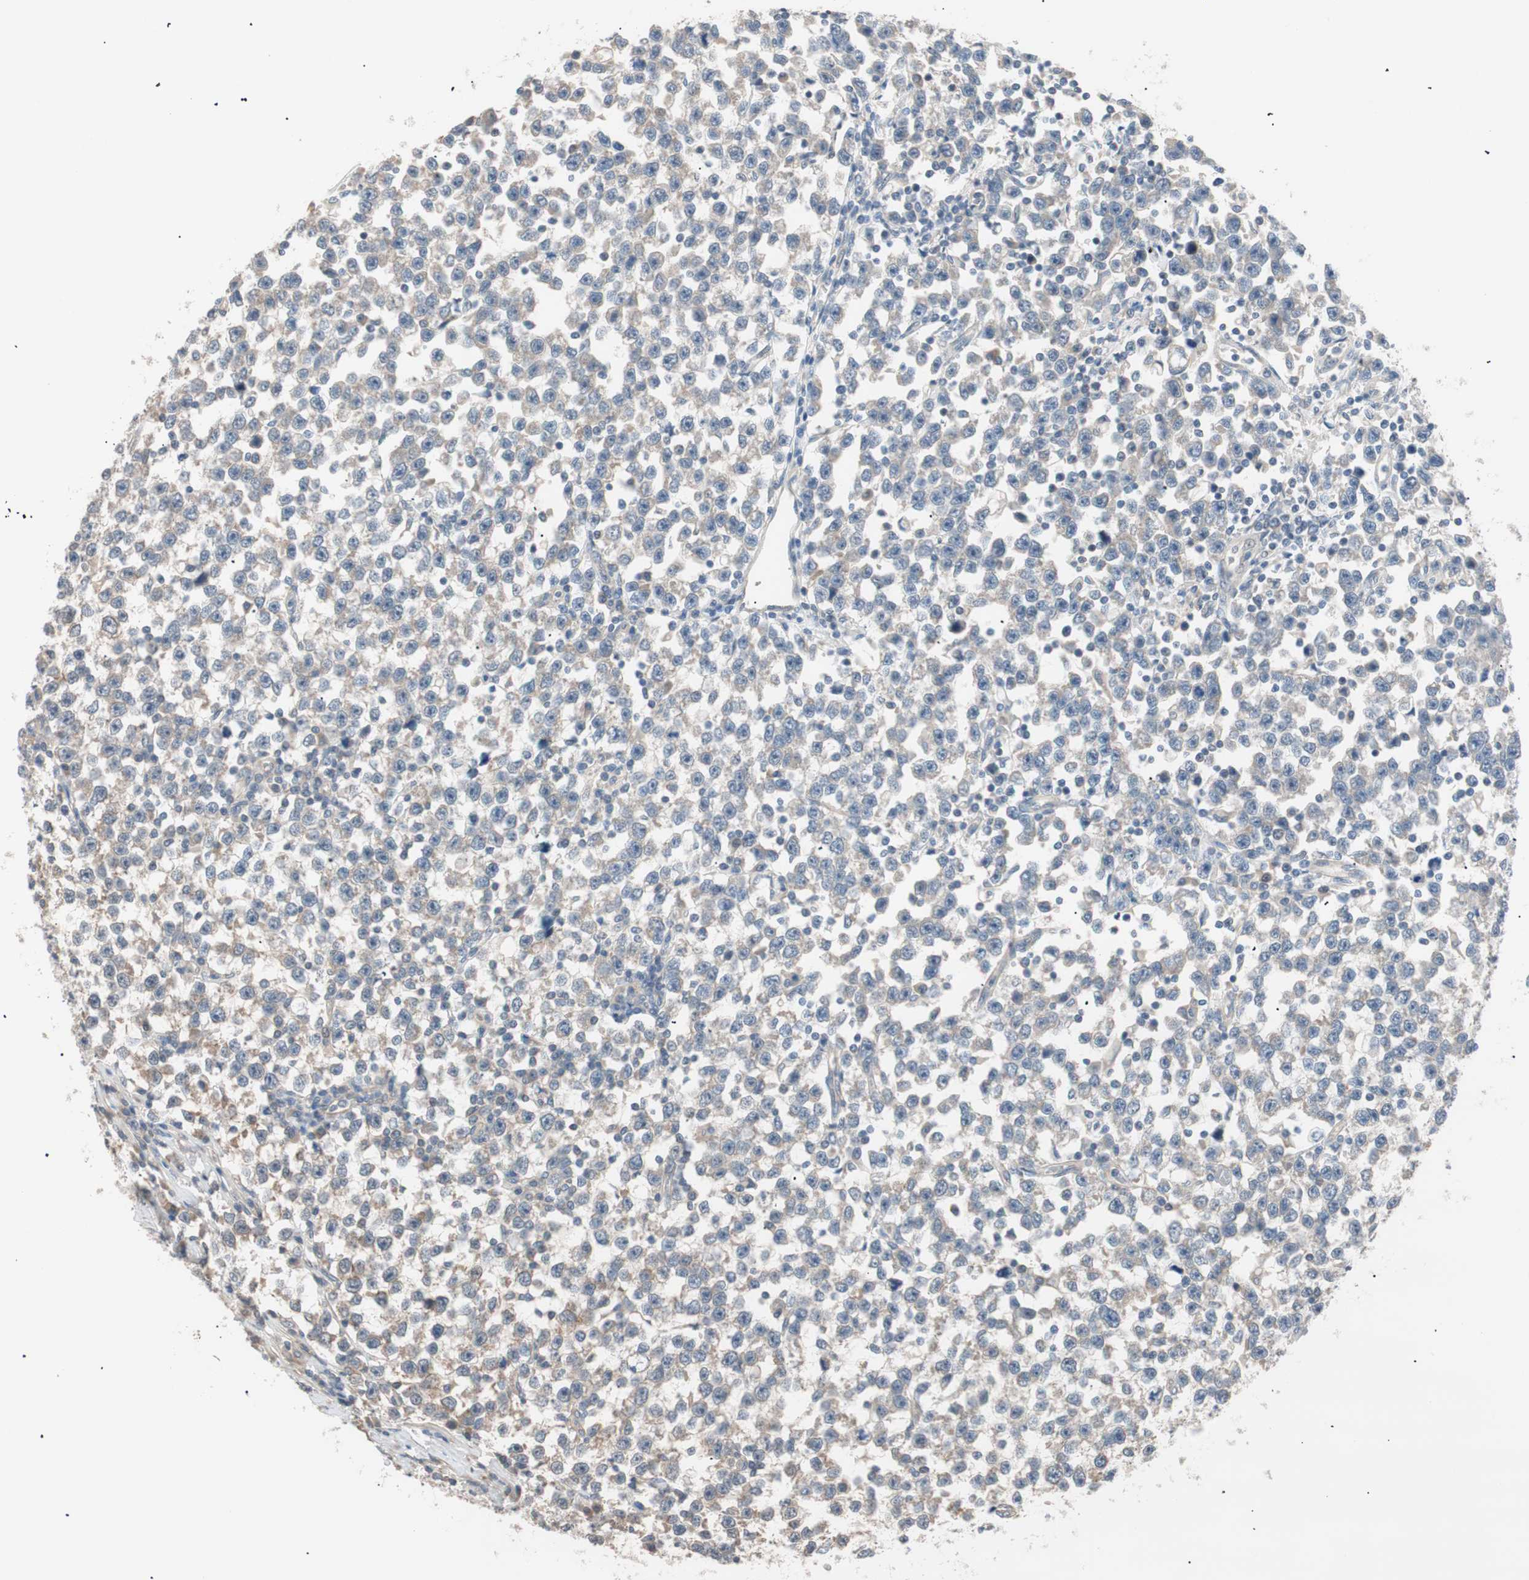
{"staining": {"intensity": "weak", "quantity": "<25%", "location": "cytoplasmic/membranous"}, "tissue": "testis cancer", "cell_type": "Tumor cells", "image_type": "cancer", "snomed": [{"axis": "morphology", "description": "Seminoma, NOS"}, {"axis": "topography", "description": "Testis"}], "caption": "An immunohistochemistry (IHC) micrograph of seminoma (testis) is shown. There is no staining in tumor cells of seminoma (testis).", "gene": "SMG1", "patient": {"sex": "male", "age": 43}}